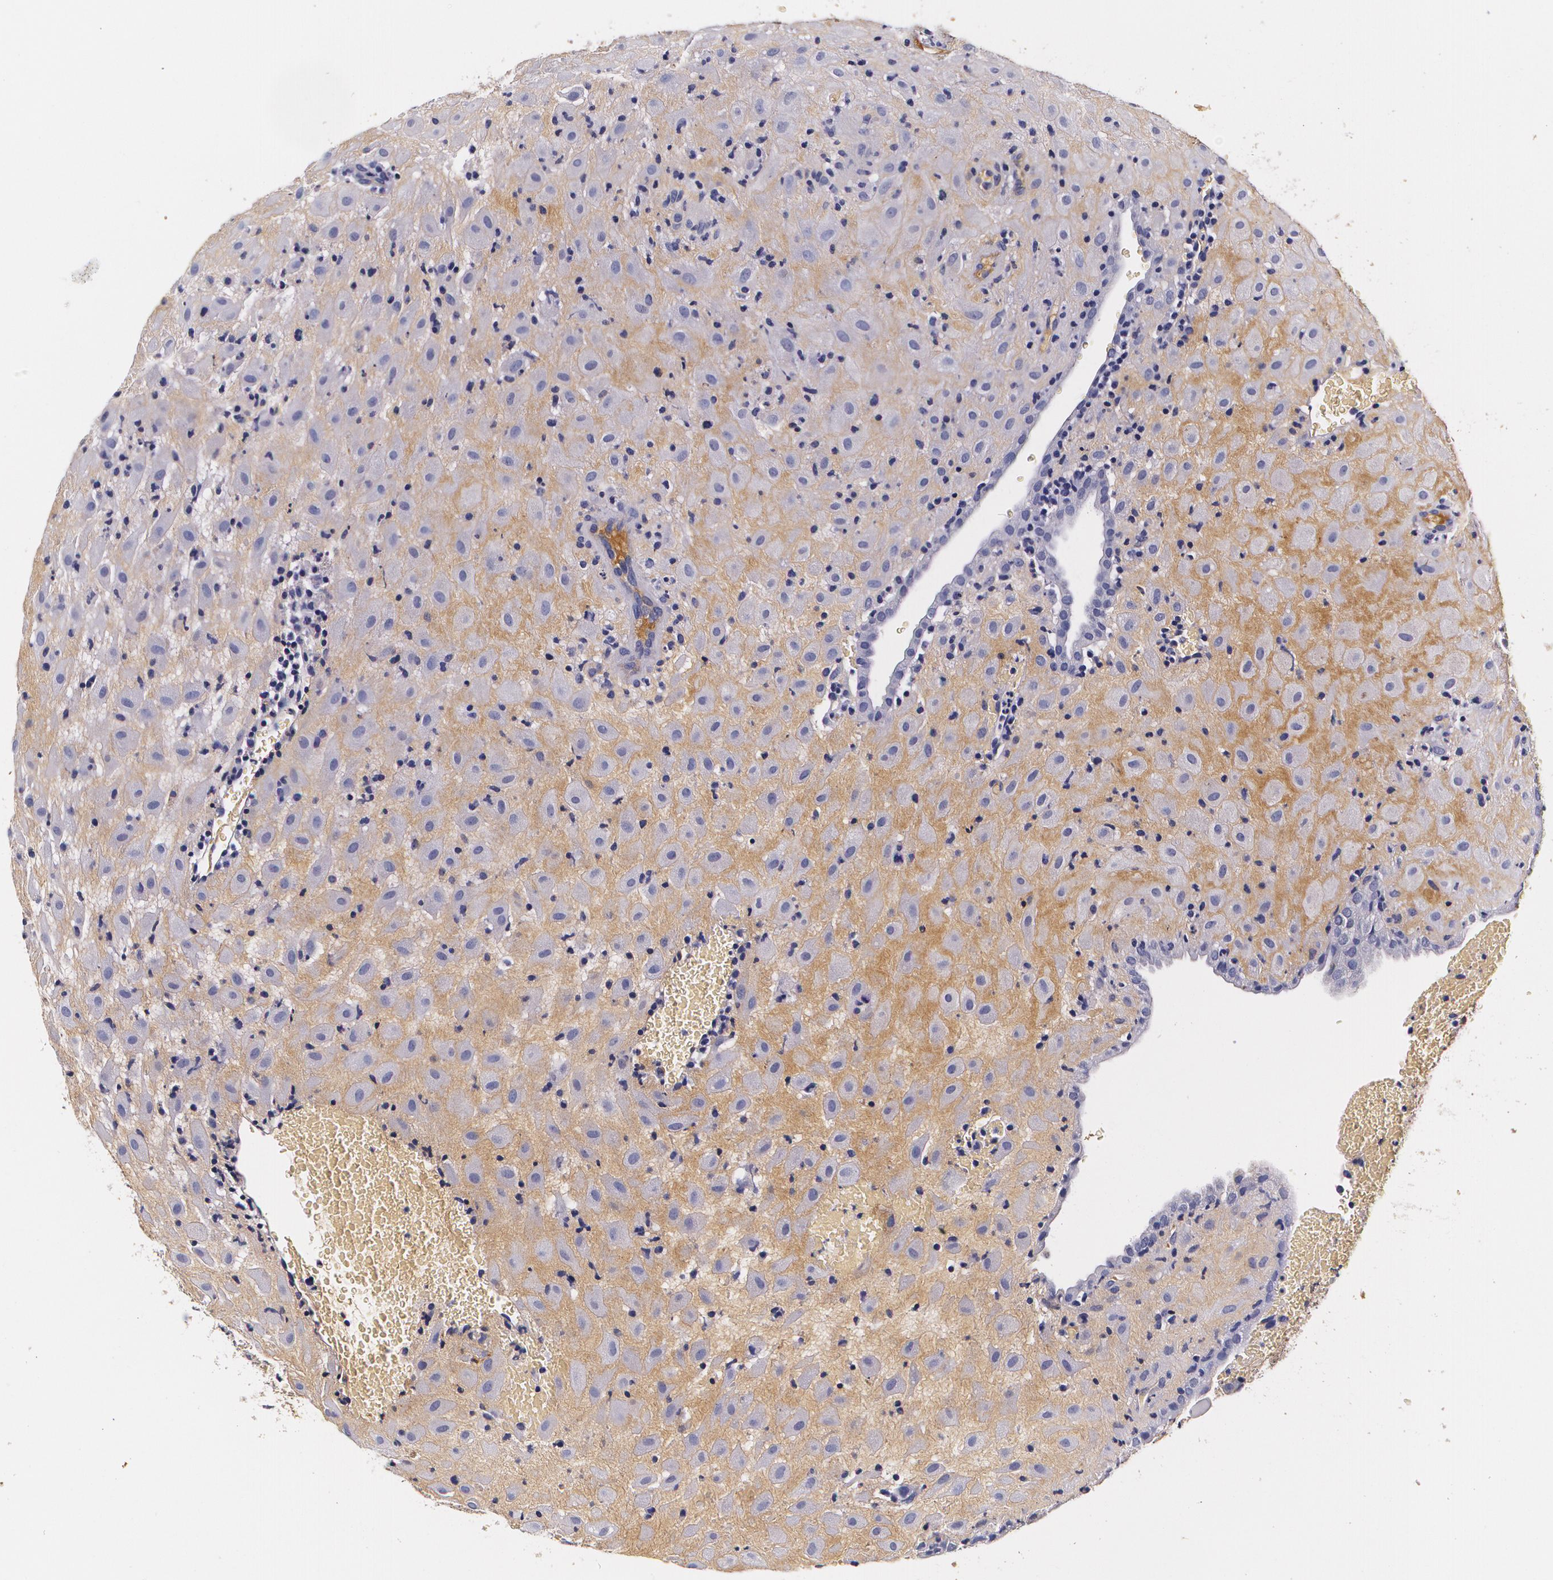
{"staining": {"intensity": "negative", "quantity": "none", "location": "none"}, "tissue": "placenta", "cell_type": "Decidual cells", "image_type": "normal", "snomed": [{"axis": "morphology", "description": "Normal tissue, NOS"}, {"axis": "topography", "description": "Placenta"}], "caption": "Immunohistochemistry of unremarkable placenta shows no staining in decidual cells.", "gene": "TTR", "patient": {"sex": "female", "age": 19}}